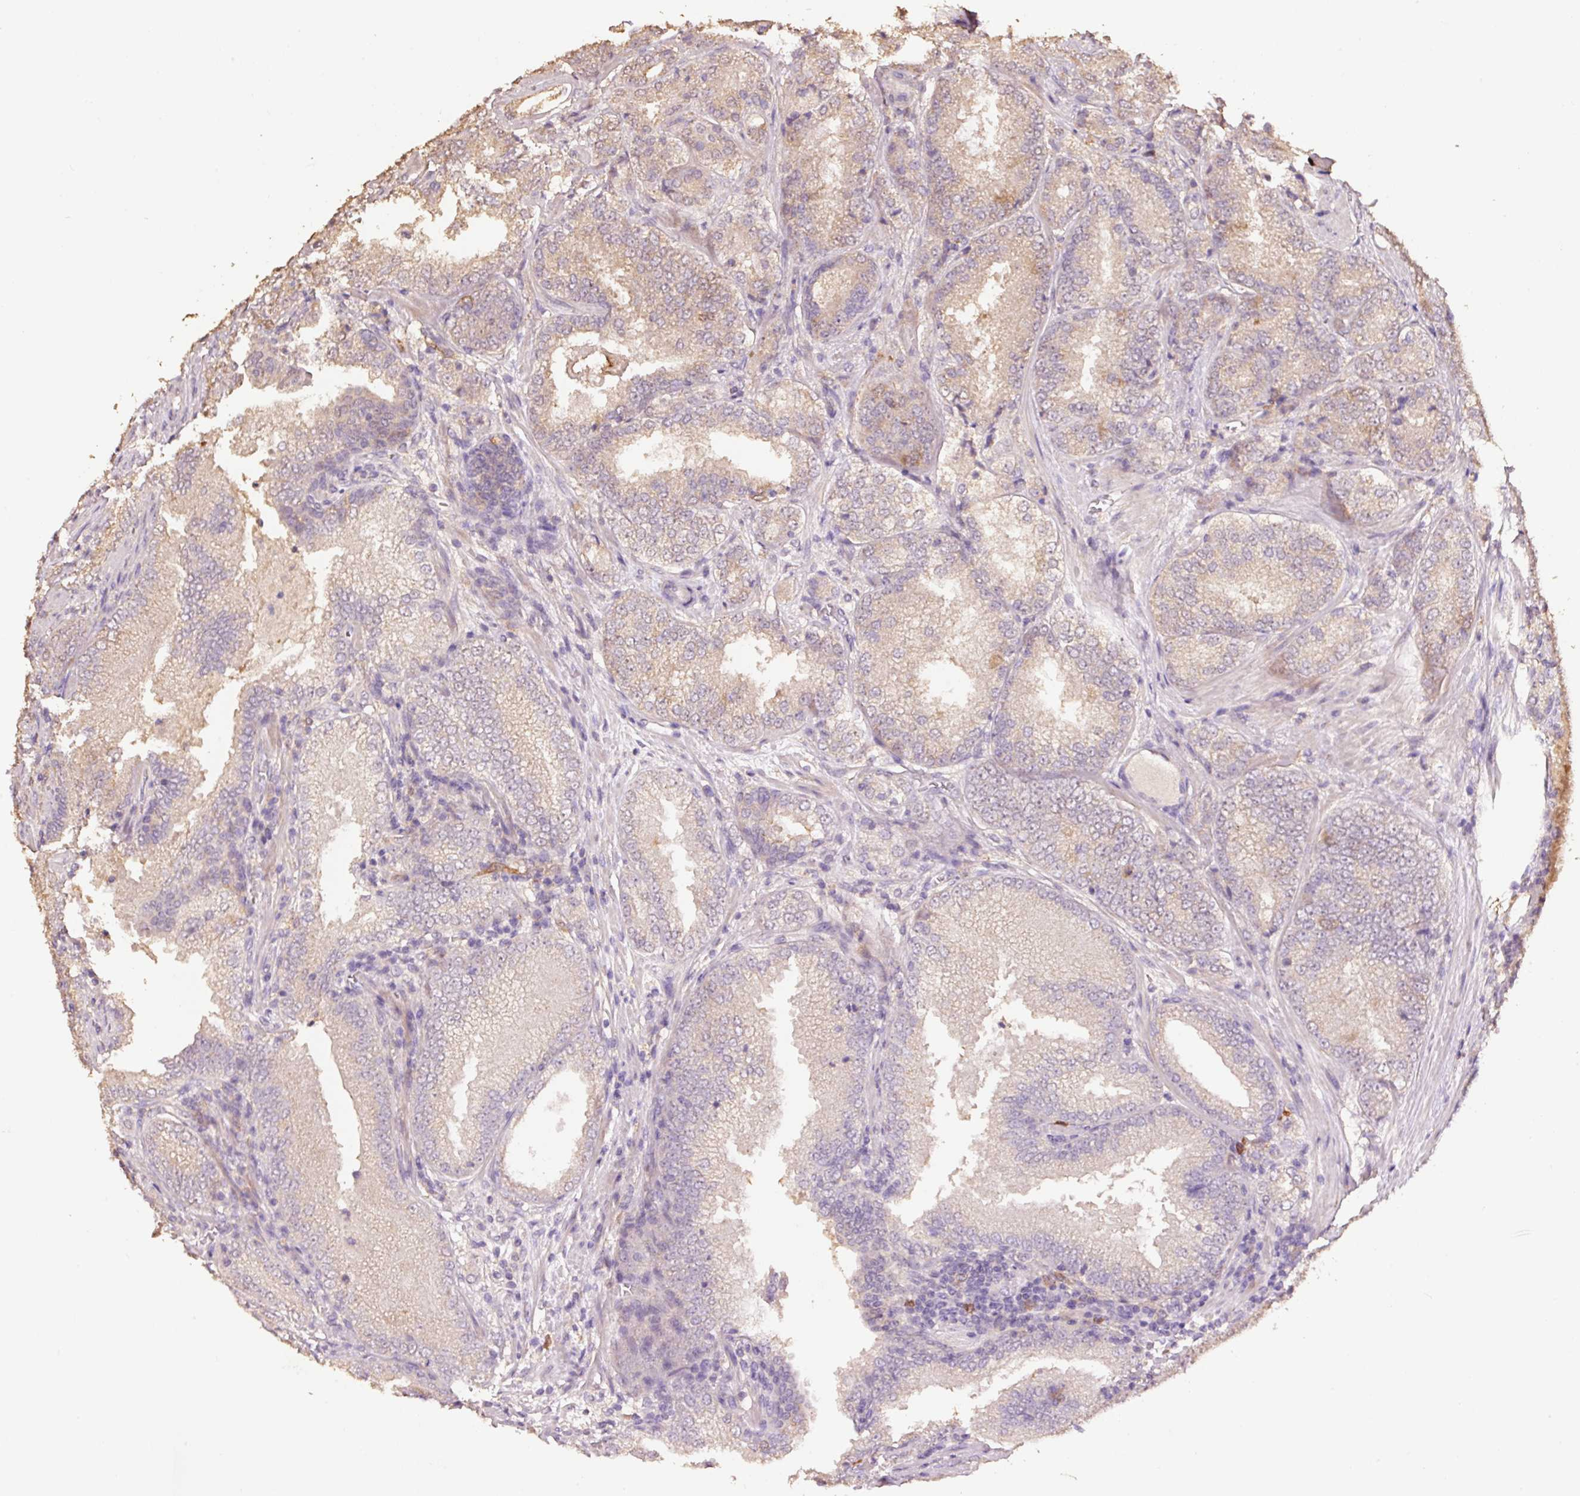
{"staining": {"intensity": "weak", "quantity": ">75%", "location": "cytoplasmic/membranous"}, "tissue": "prostate cancer", "cell_type": "Tumor cells", "image_type": "cancer", "snomed": [{"axis": "morphology", "description": "Adenocarcinoma, High grade"}, {"axis": "topography", "description": "Prostate"}], "caption": "Immunohistochemical staining of human prostate adenocarcinoma (high-grade) displays weak cytoplasmic/membranous protein positivity in about >75% of tumor cells.", "gene": "HERC2", "patient": {"sex": "male", "age": 63}}